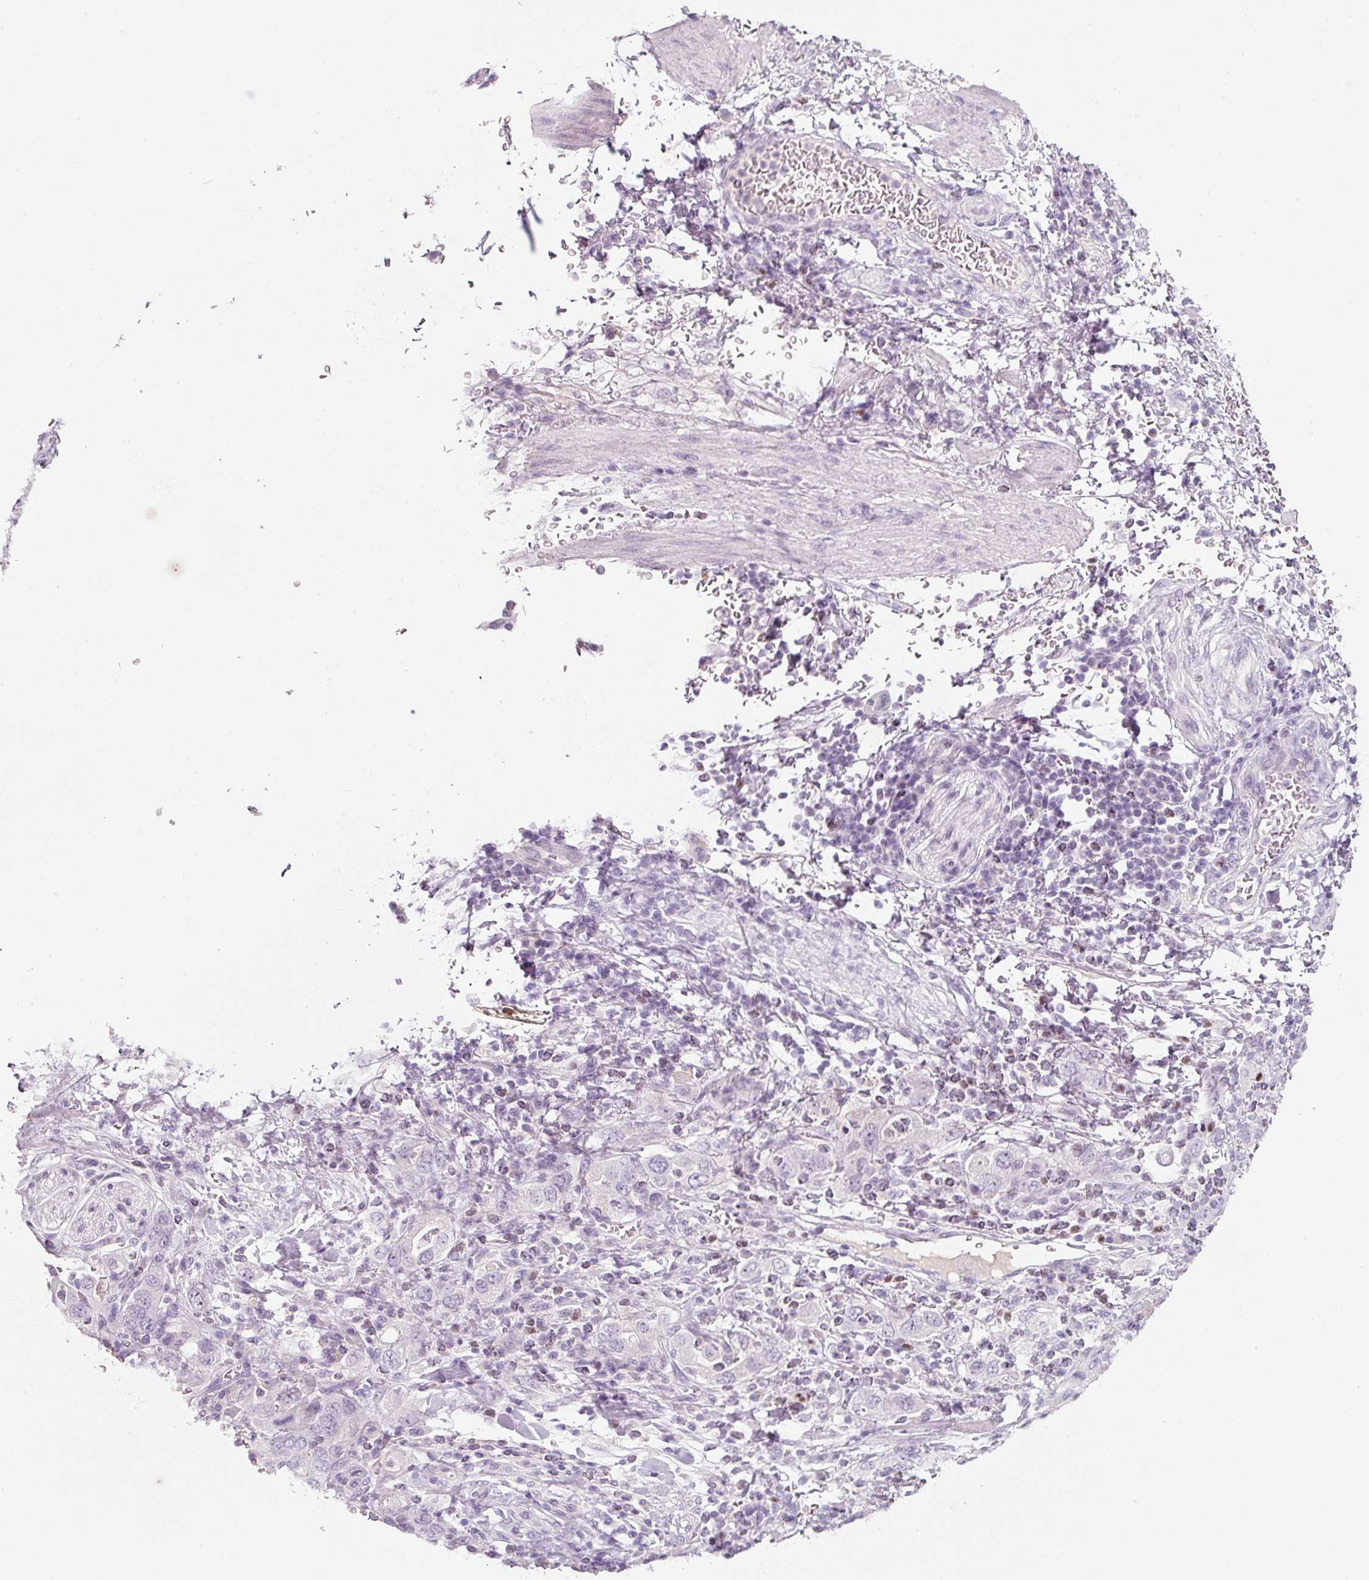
{"staining": {"intensity": "negative", "quantity": "none", "location": "none"}, "tissue": "stomach cancer", "cell_type": "Tumor cells", "image_type": "cancer", "snomed": [{"axis": "morphology", "description": "Adenocarcinoma, NOS"}, {"axis": "topography", "description": "Stomach, upper"}, {"axis": "topography", "description": "Stomach"}], "caption": "Protein analysis of stomach adenocarcinoma demonstrates no significant expression in tumor cells.", "gene": "ENSG00000206549", "patient": {"sex": "male", "age": 62}}